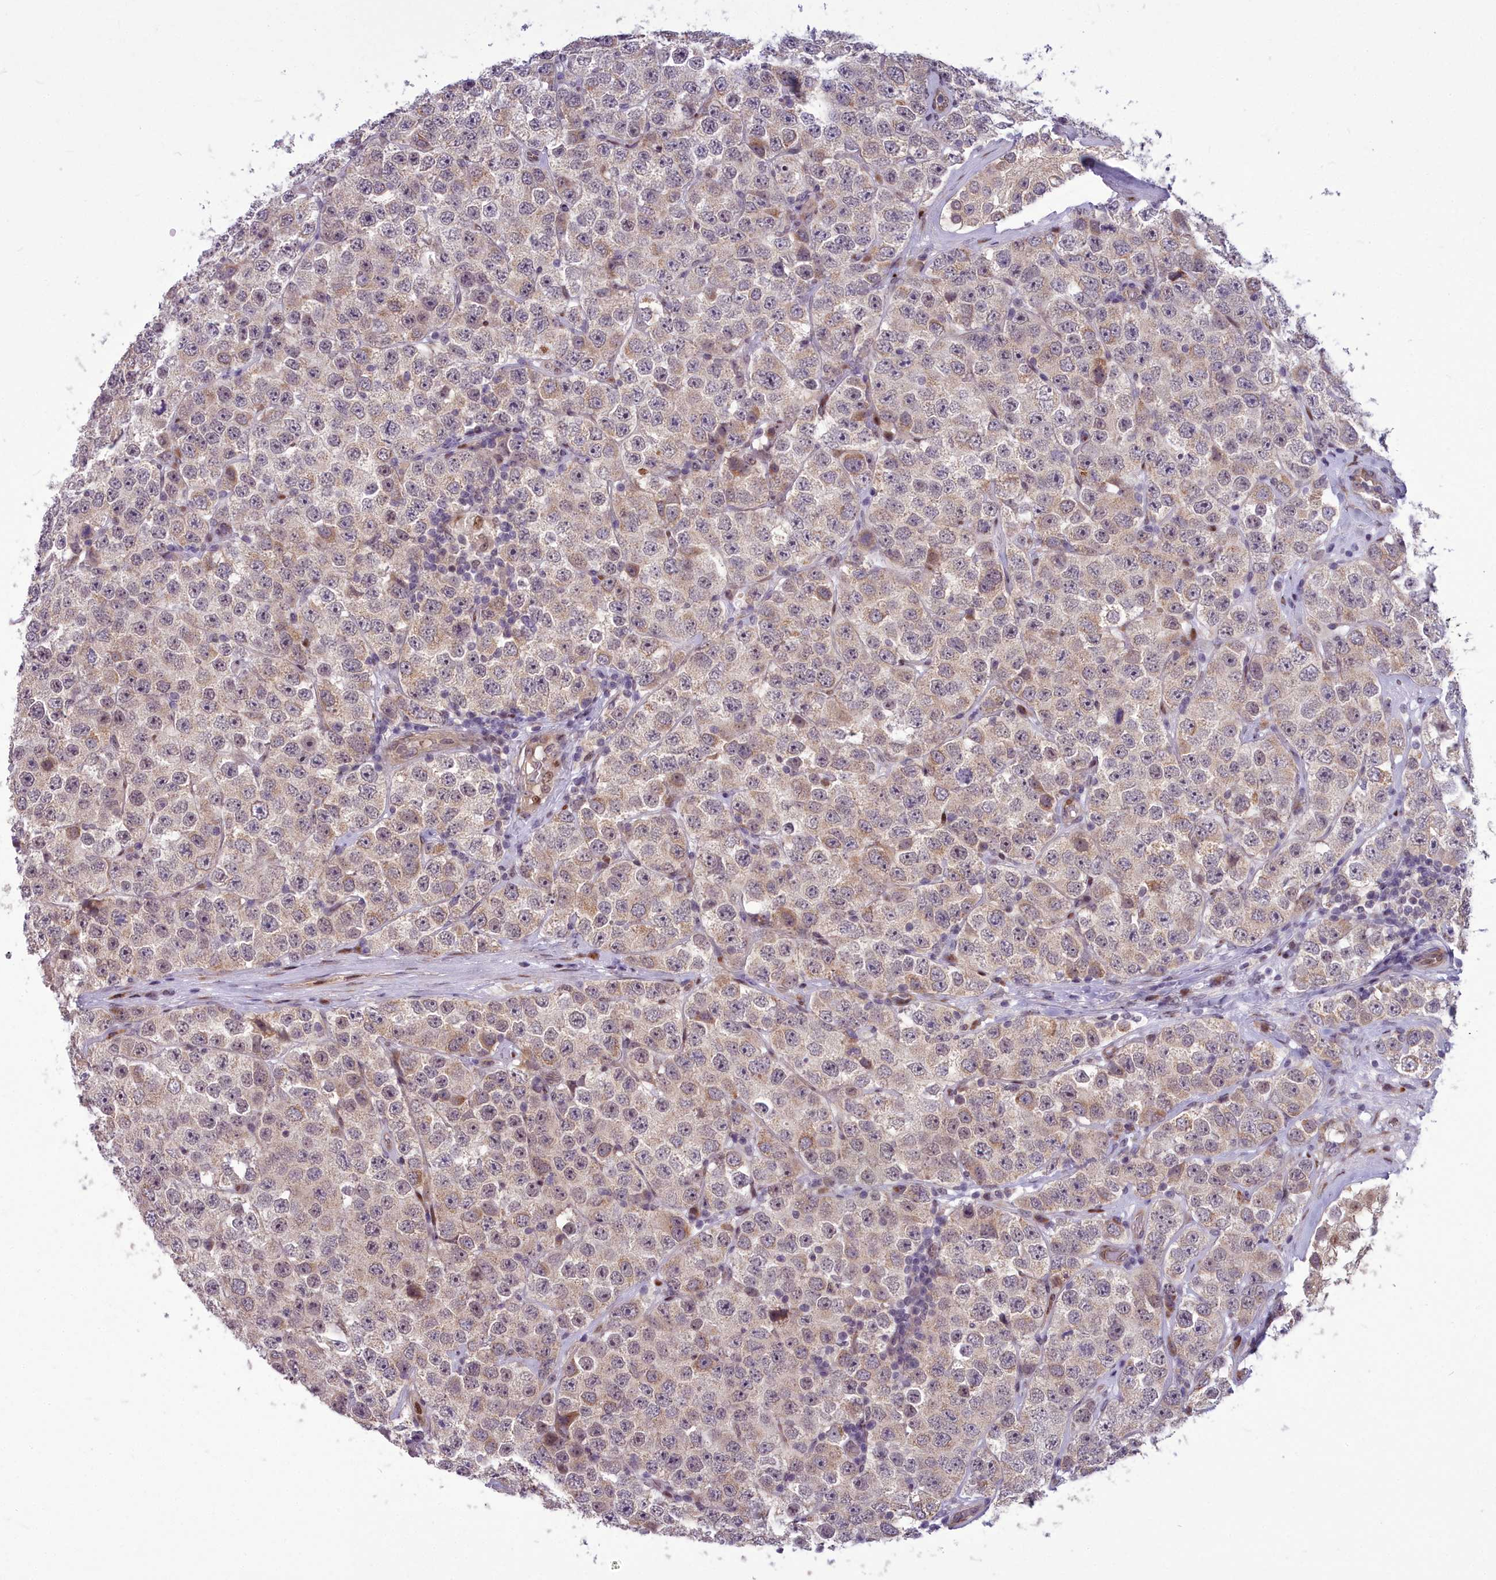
{"staining": {"intensity": "weak", "quantity": "25%-75%", "location": "cytoplasmic/membranous"}, "tissue": "testis cancer", "cell_type": "Tumor cells", "image_type": "cancer", "snomed": [{"axis": "morphology", "description": "Seminoma, NOS"}, {"axis": "topography", "description": "Testis"}], "caption": "Immunohistochemical staining of human testis cancer (seminoma) displays low levels of weak cytoplasmic/membranous protein expression in approximately 25%-75% of tumor cells.", "gene": "AP1M1", "patient": {"sex": "male", "age": 28}}